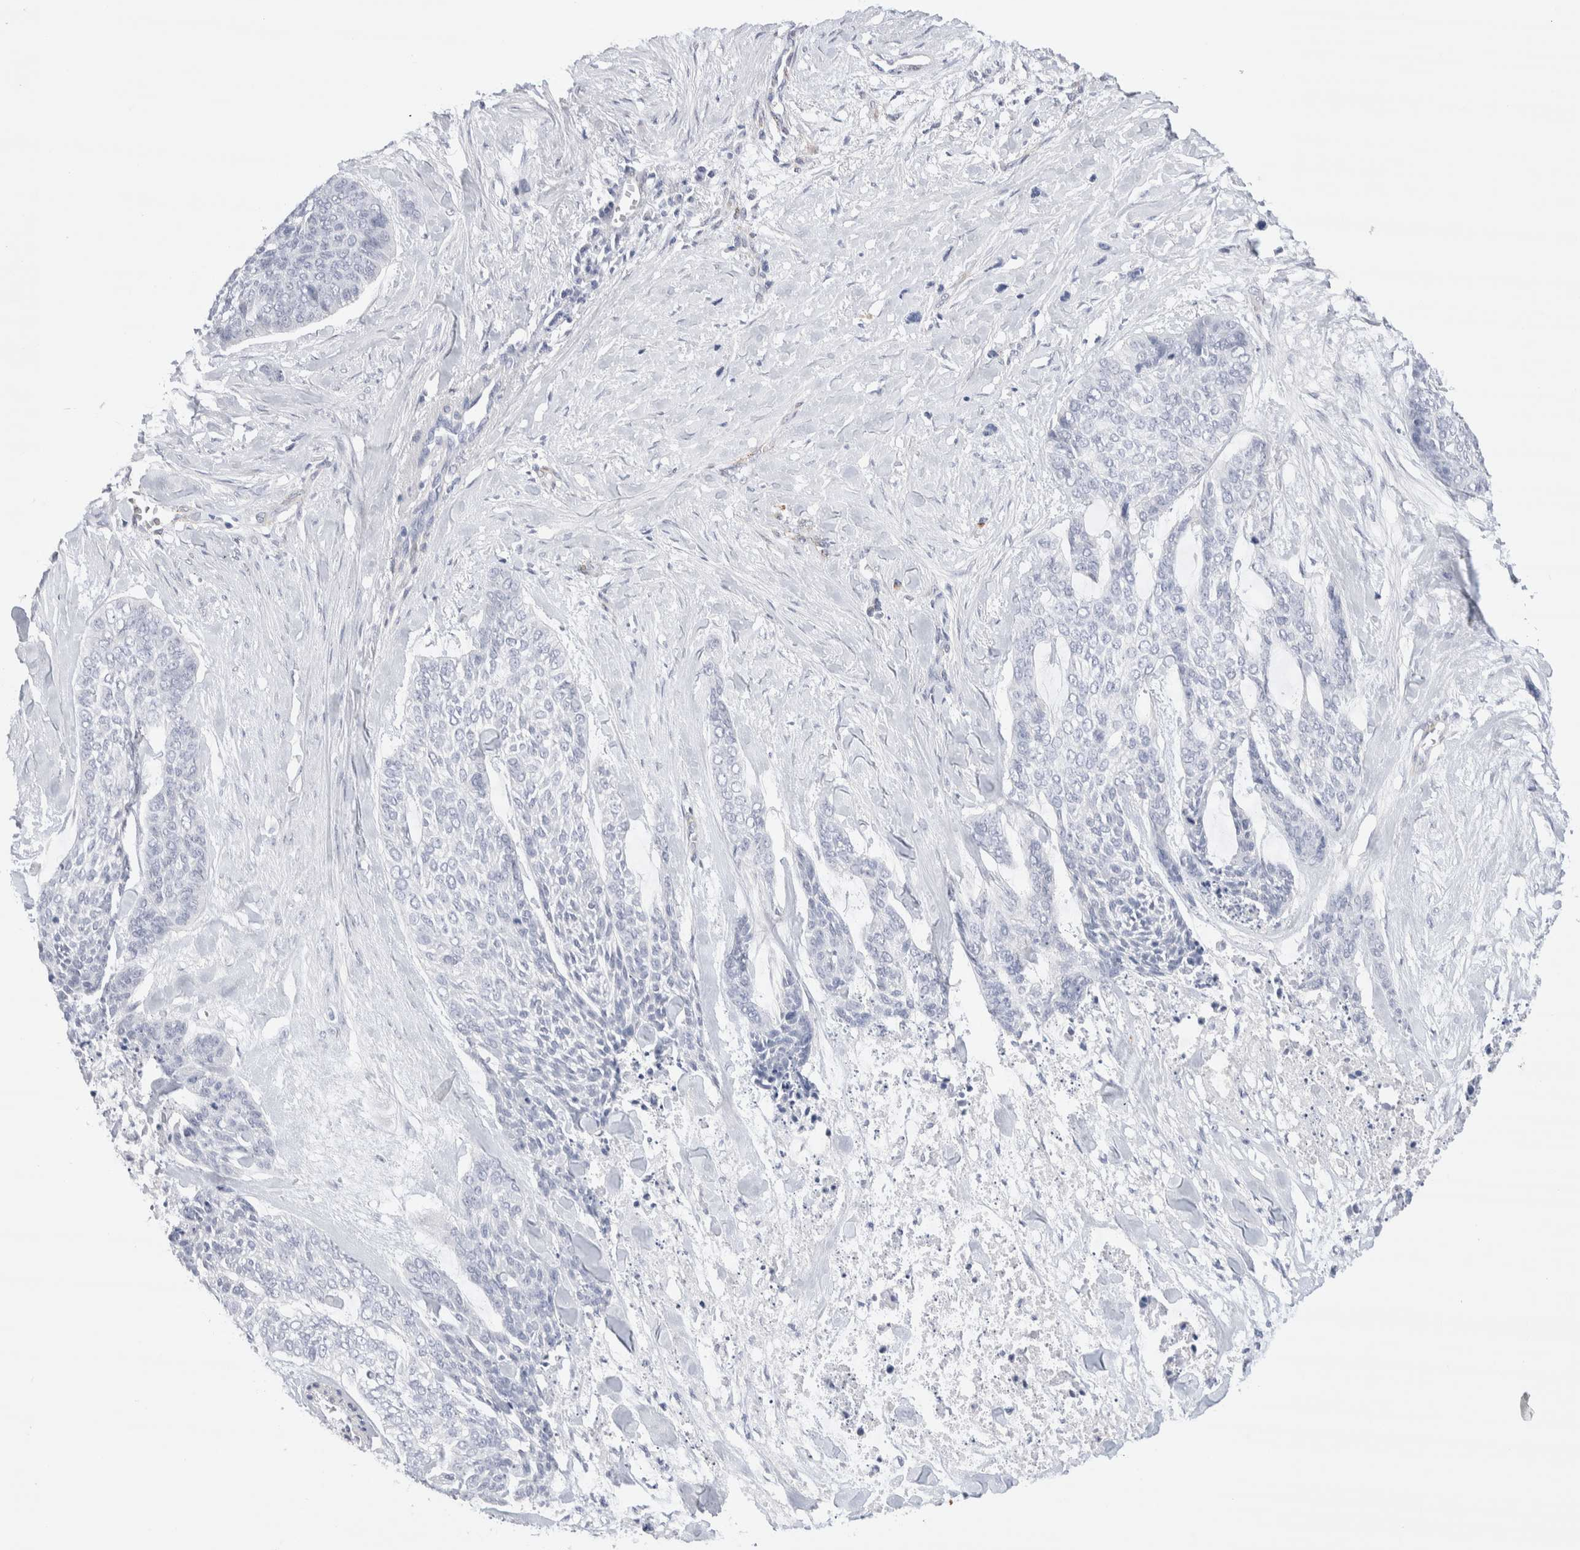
{"staining": {"intensity": "negative", "quantity": "none", "location": "none"}, "tissue": "skin cancer", "cell_type": "Tumor cells", "image_type": "cancer", "snomed": [{"axis": "morphology", "description": "Basal cell carcinoma"}, {"axis": "topography", "description": "Skin"}], "caption": "Tumor cells show no significant protein expression in skin cancer (basal cell carcinoma). (DAB immunohistochemistry with hematoxylin counter stain).", "gene": "SEPTIN4", "patient": {"sex": "female", "age": 64}}